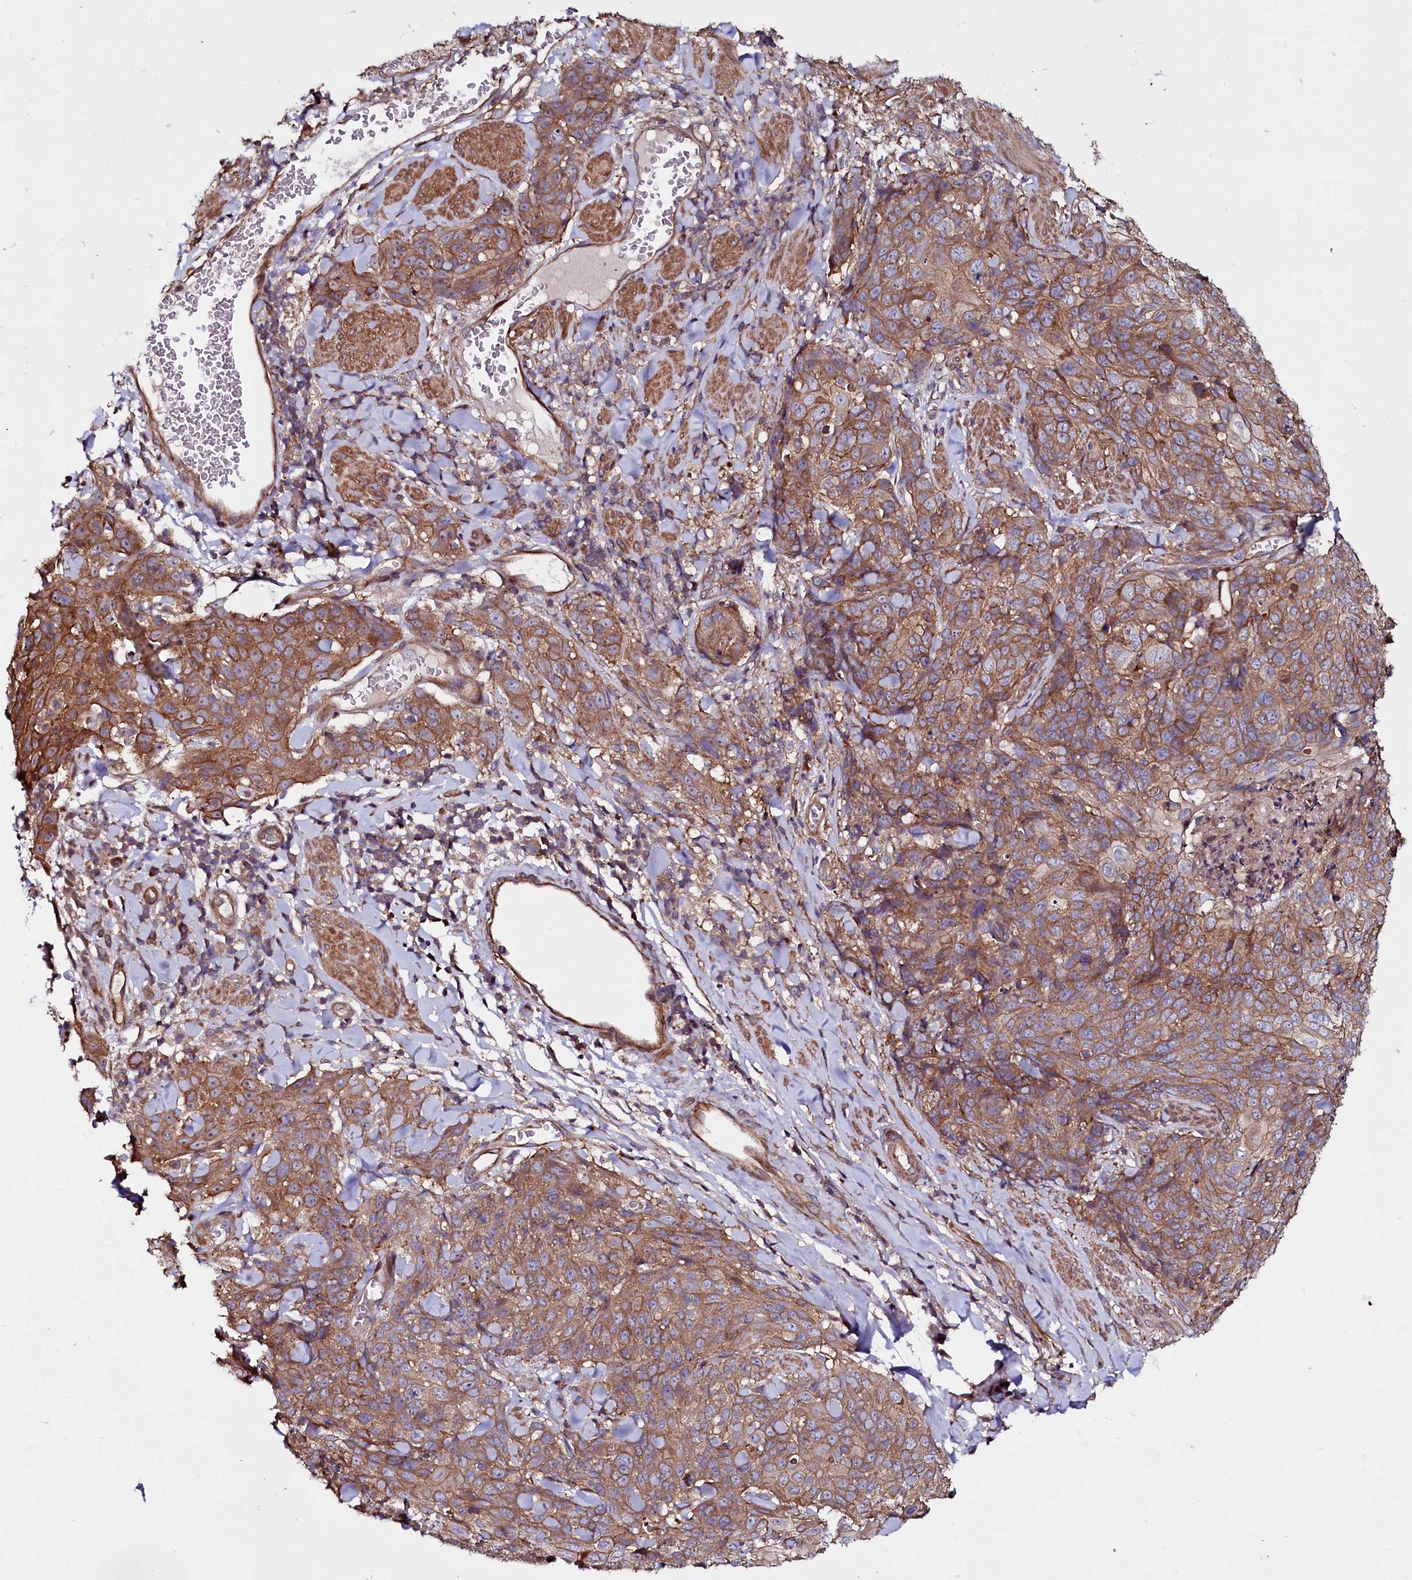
{"staining": {"intensity": "strong", "quantity": ">75%", "location": "cytoplasmic/membranous"}, "tissue": "skin cancer", "cell_type": "Tumor cells", "image_type": "cancer", "snomed": [{"axis": "morphology", "description": "Squamous cell carcinoma, NOS"}, {"axis": "topography", "description": "Skin"}, {"axis": "topography", "description": "Vulva"}], "caption": "IHC of skin squamous cell carcinoma reveals high levels of strong cytoplasmic/membranous positivity in approximately >75% of tumor cells.", "gene": "USPL1", "patient": {"sex": "female", "age": 85}}